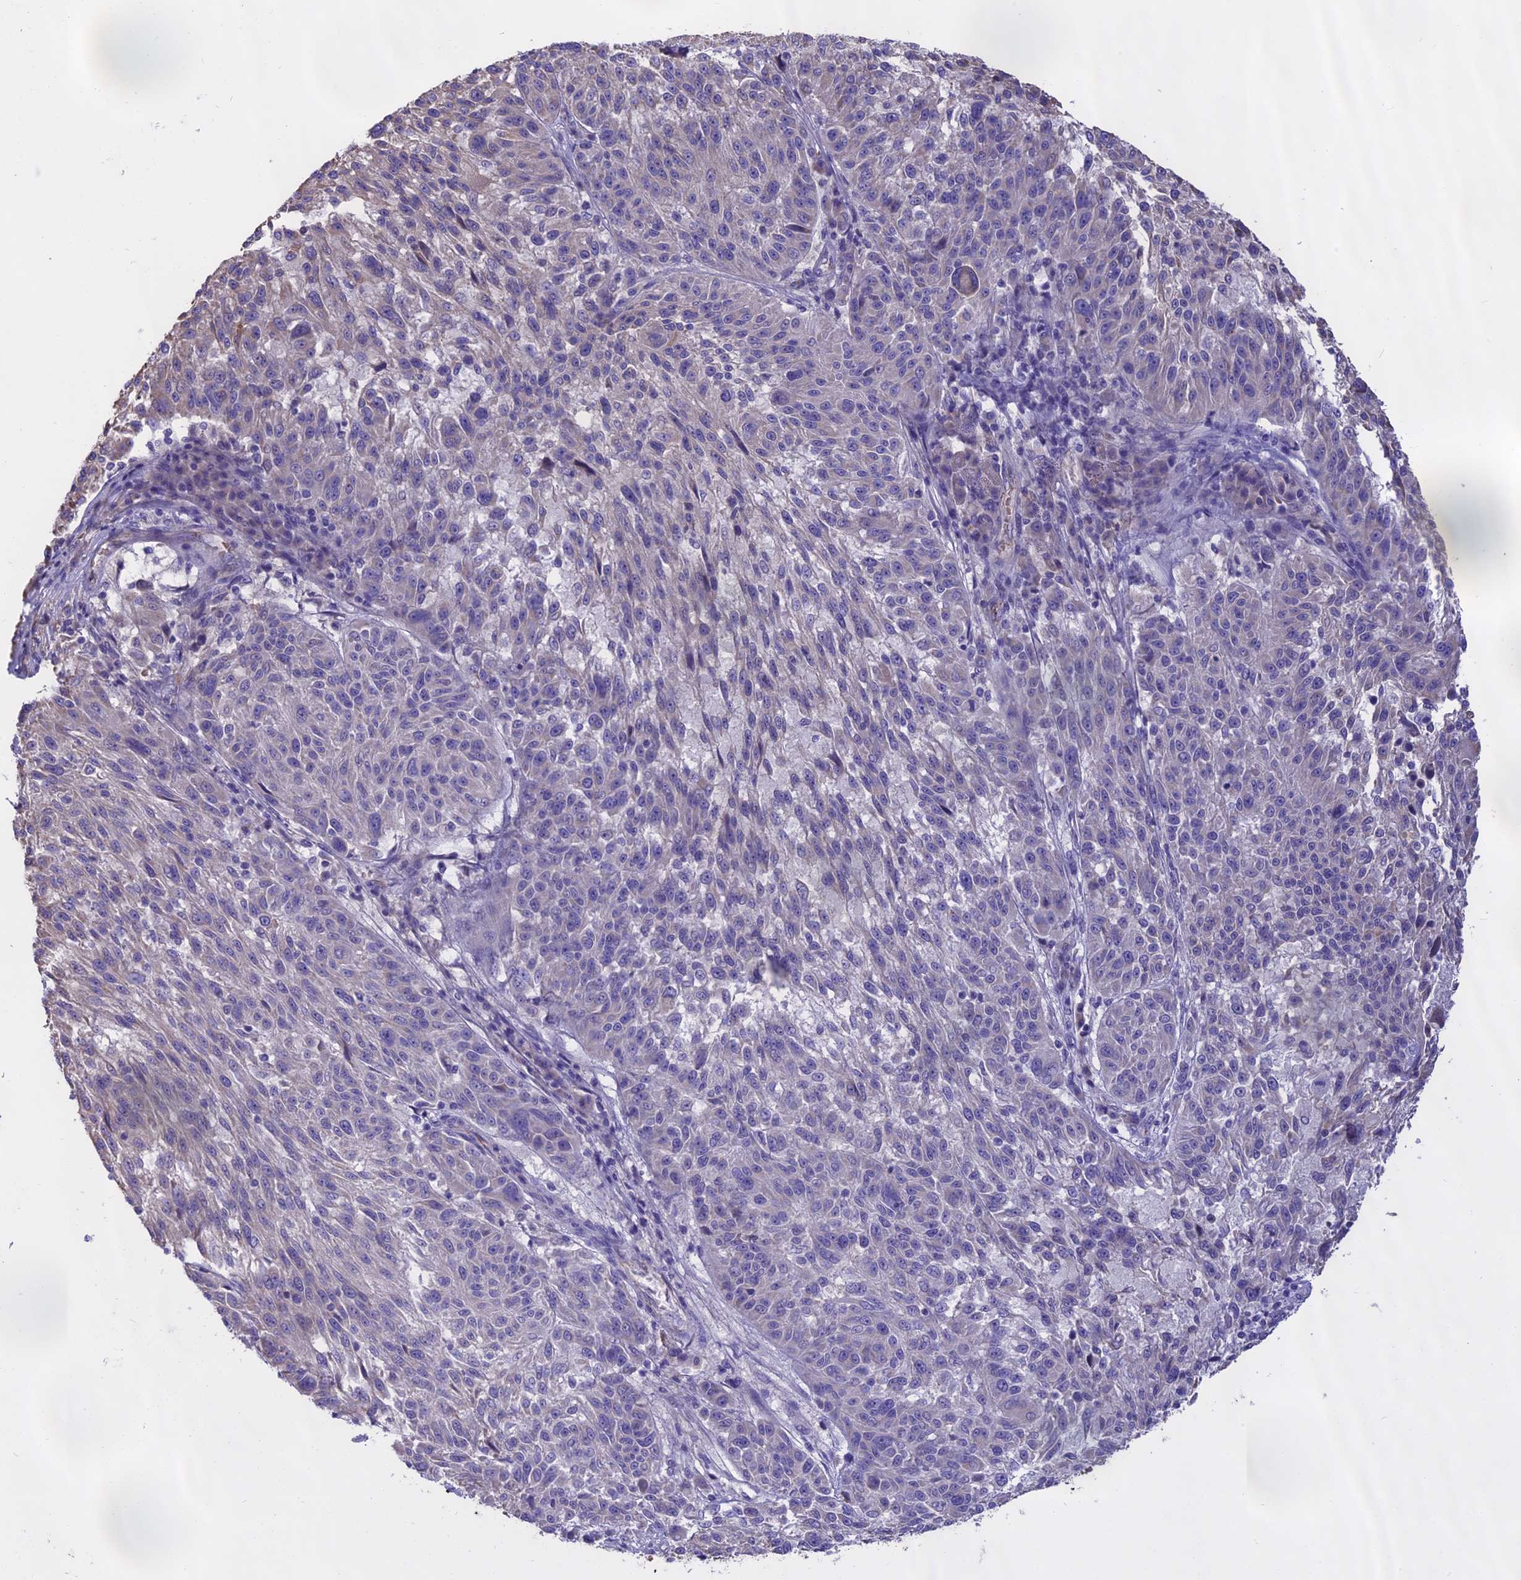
{"staining": {"intensity": "negative", "quantity": "none", "location": "none"}, "tissue": "melanoma", "cell_type": "Tumor cells", "image_type": "cancer", "snomed": [{"axis": "morphology", "description": "Malignant melanoma, NOS"}, {"axis": "topography", "description": "Skin"}], "caption": "This is an immunohistochemistry image of human melanoma. There is no positivity in tumor cells.", "gene": "WFDC2", "patient": {"sex": "male", "age": 53}}